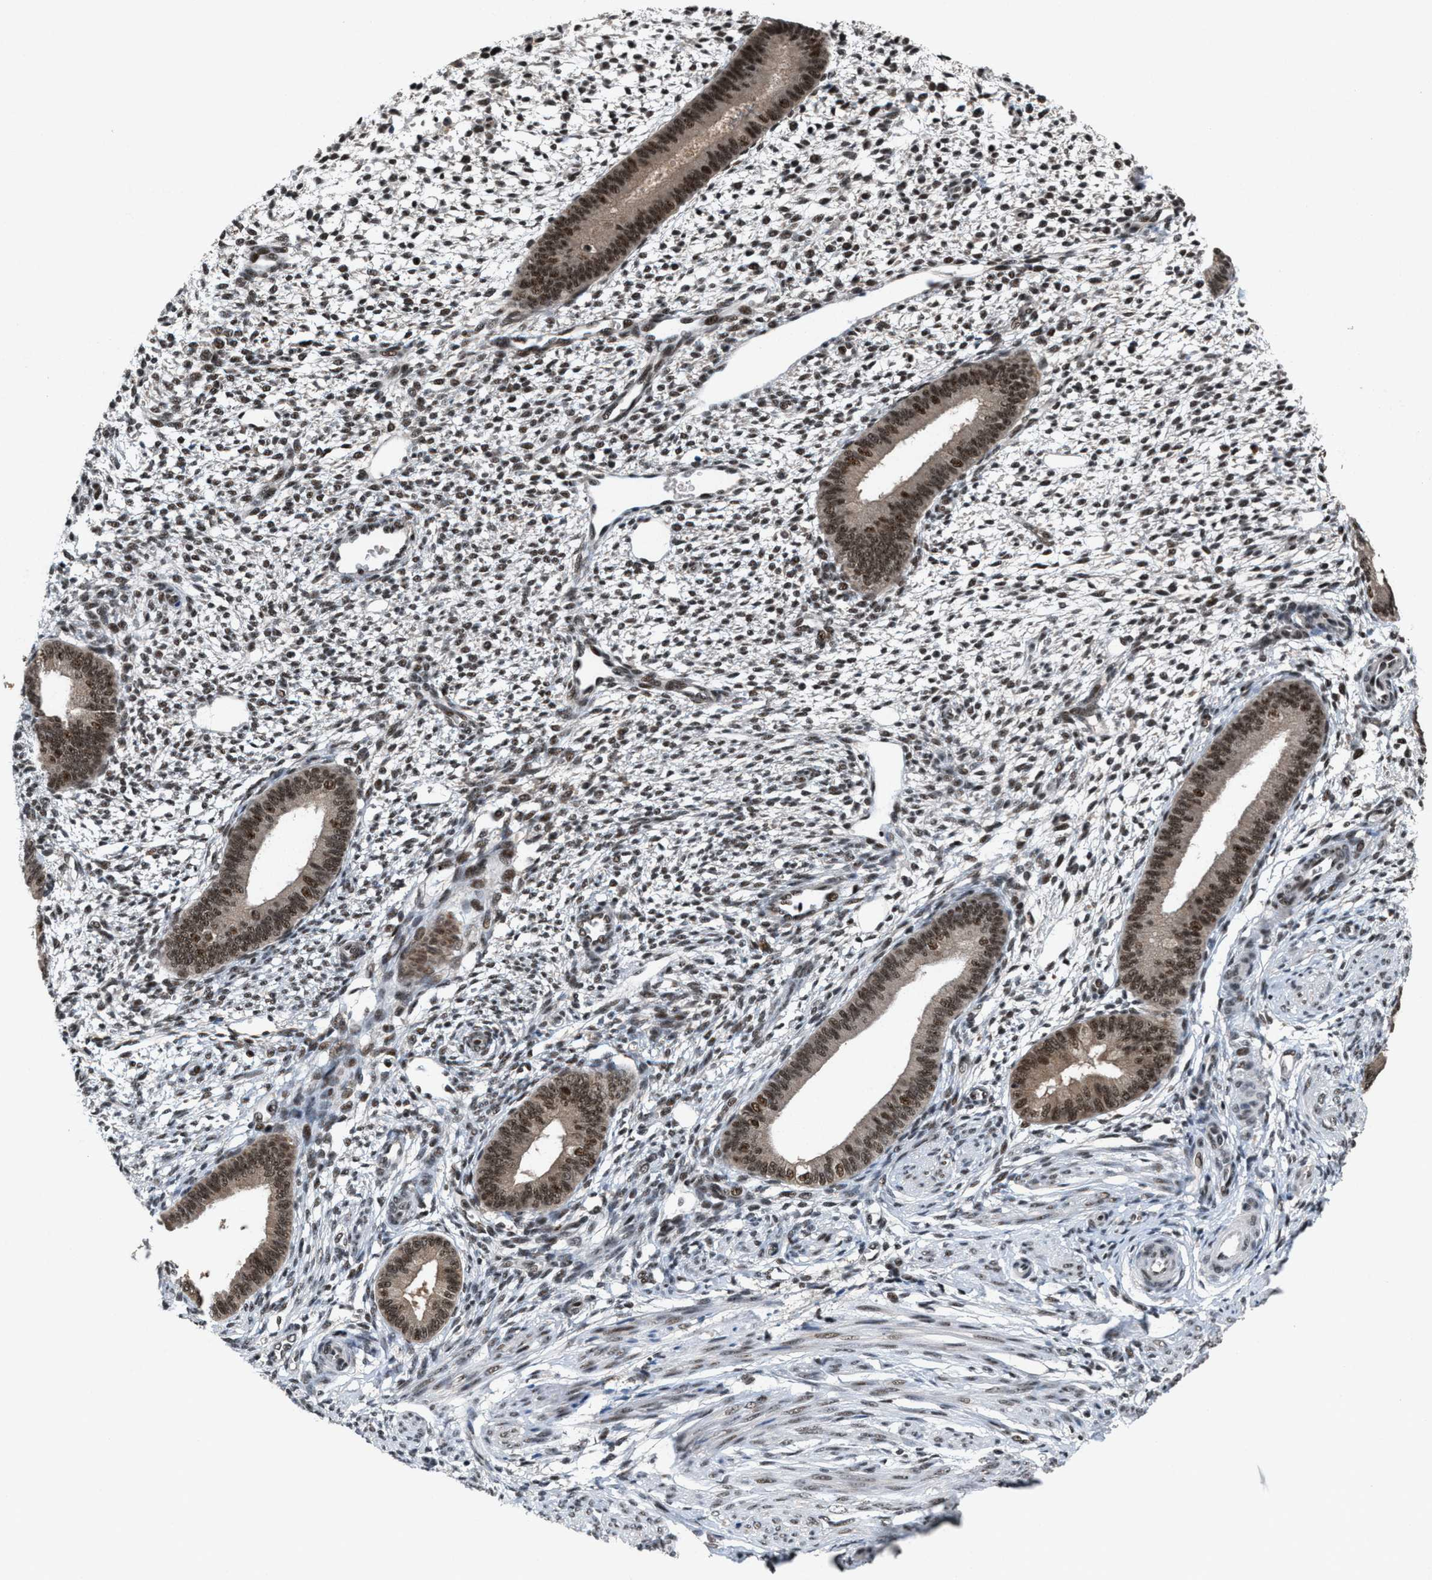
{"staining": {"intensity": "moderate", "quantity": ">75%", "location": "nuclear"}, "tissue": "endometrium", "cell_type": "Cells in endometrial stroma", "image_type": "normal", "snomed": [{"axis": "morphology", "description": "Normal tissue, NOS"}, {"axis": "topography", "description": "Endometrium"}], "caption": "Protein analysis of unremarkable endometrium demonstrates moderate nuclear expression in approximately >75% of cells in endometrial stroma.", "gene": "PRPF4", "patient": {"sex": "female", "age": 46}}